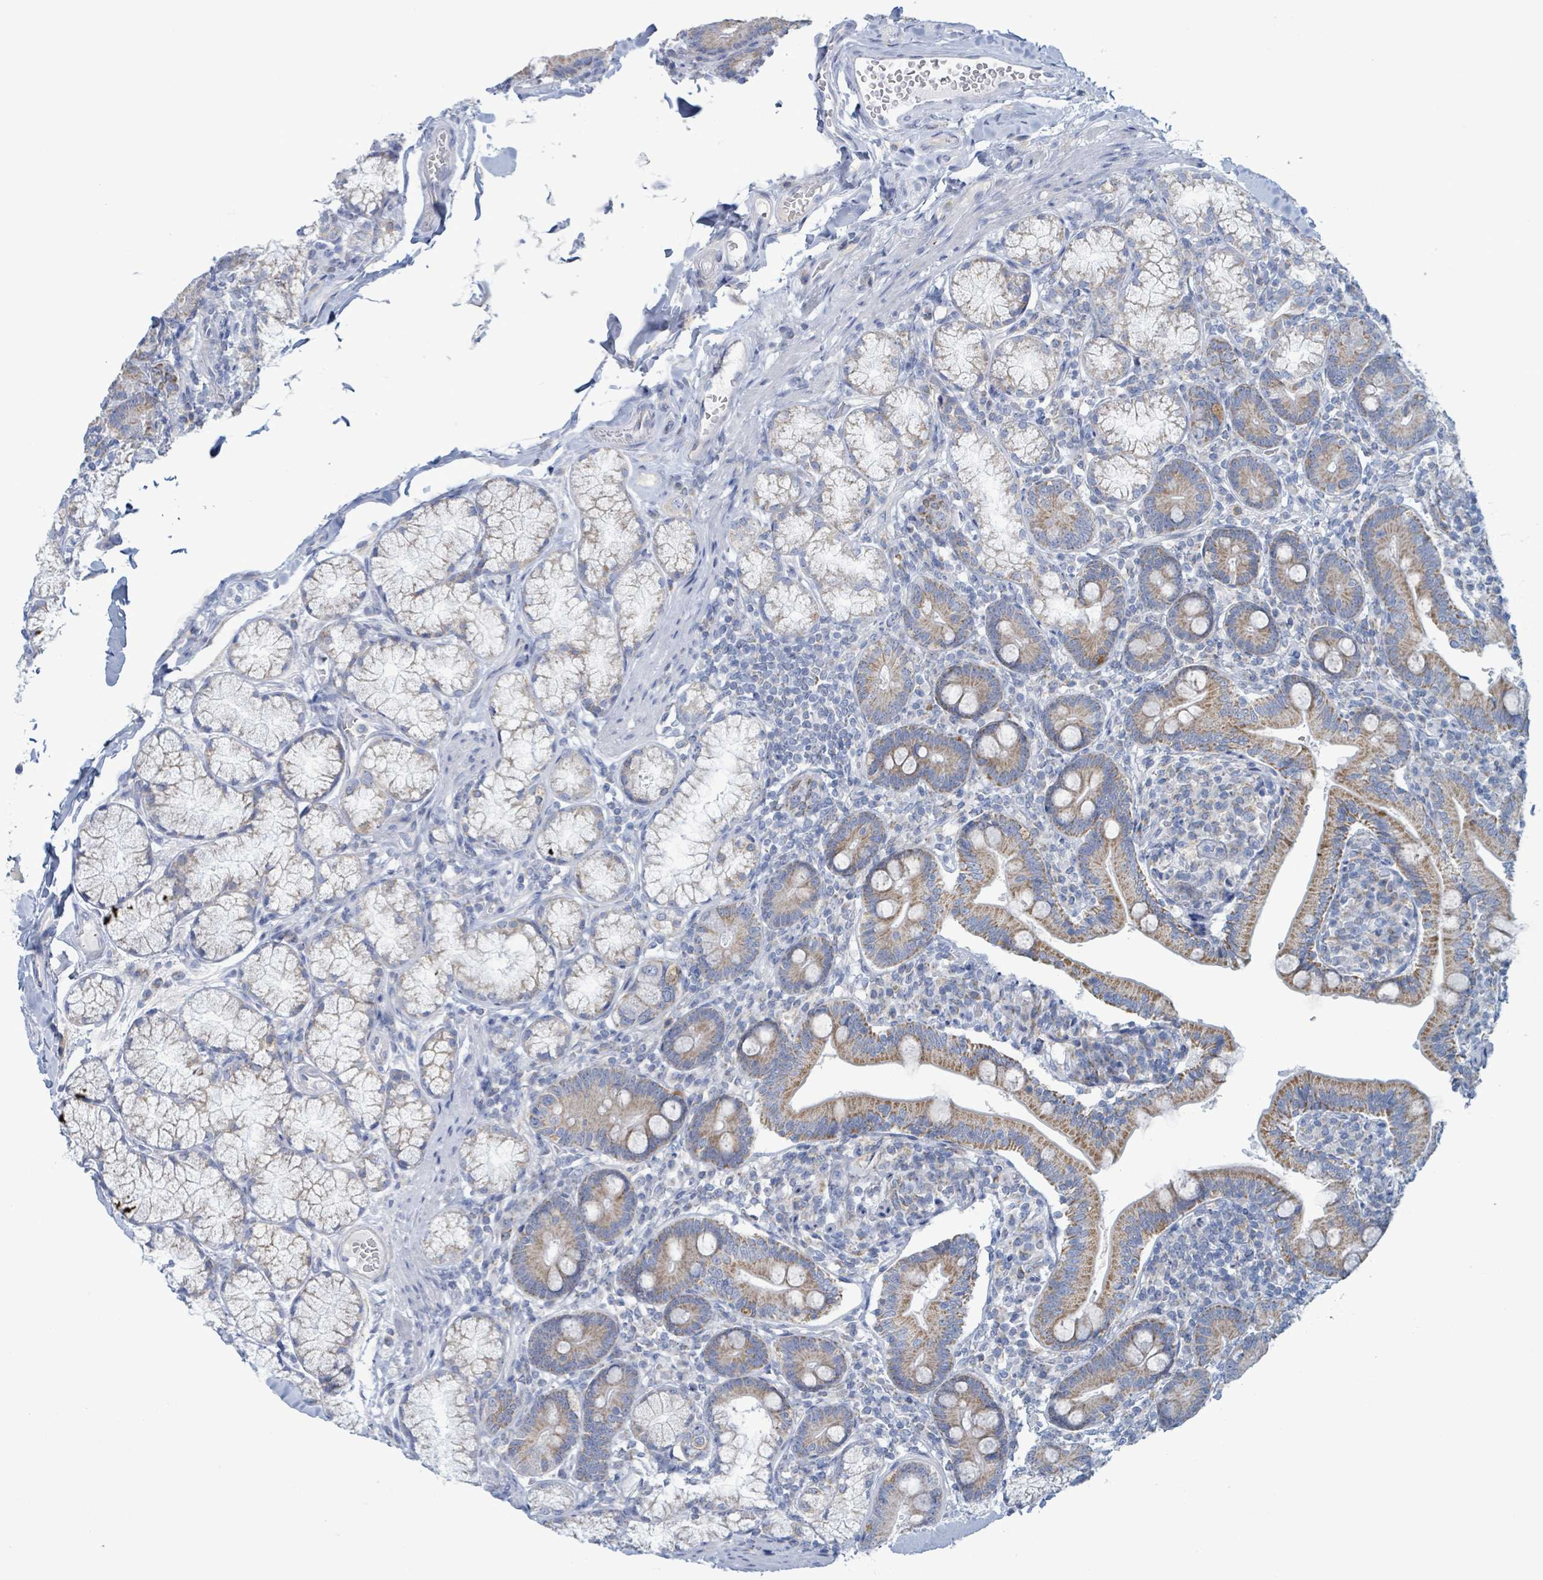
{"staining": {"intensity": "moderate", "quantity": "25%-75%", "location": "cytoplasmic/membranous"}, "tissue": "duodenum", "cell_type": "Glandular cells", "image_type": "normal", "snomed": [{"axis": "morphology", "description": "Normal tissue, NOS"}, {"axis": "topography", "description": "Duodenum"}], "caption": "DAB (3,3'-diaminobenzidine) immunohistochemical staining of benign human duodenum exhibits moderate cytoplasmic/membranous protein staining in about 25%-75% of glandular cells. Using DAB (3,3'-diaminobenzidine) (brown) and hematoxylin (blue) stains, captured at high magnification using brightfield microscopy.", "gene": "AKR1C4", "patient": {"sex": "female", "age": 67}}